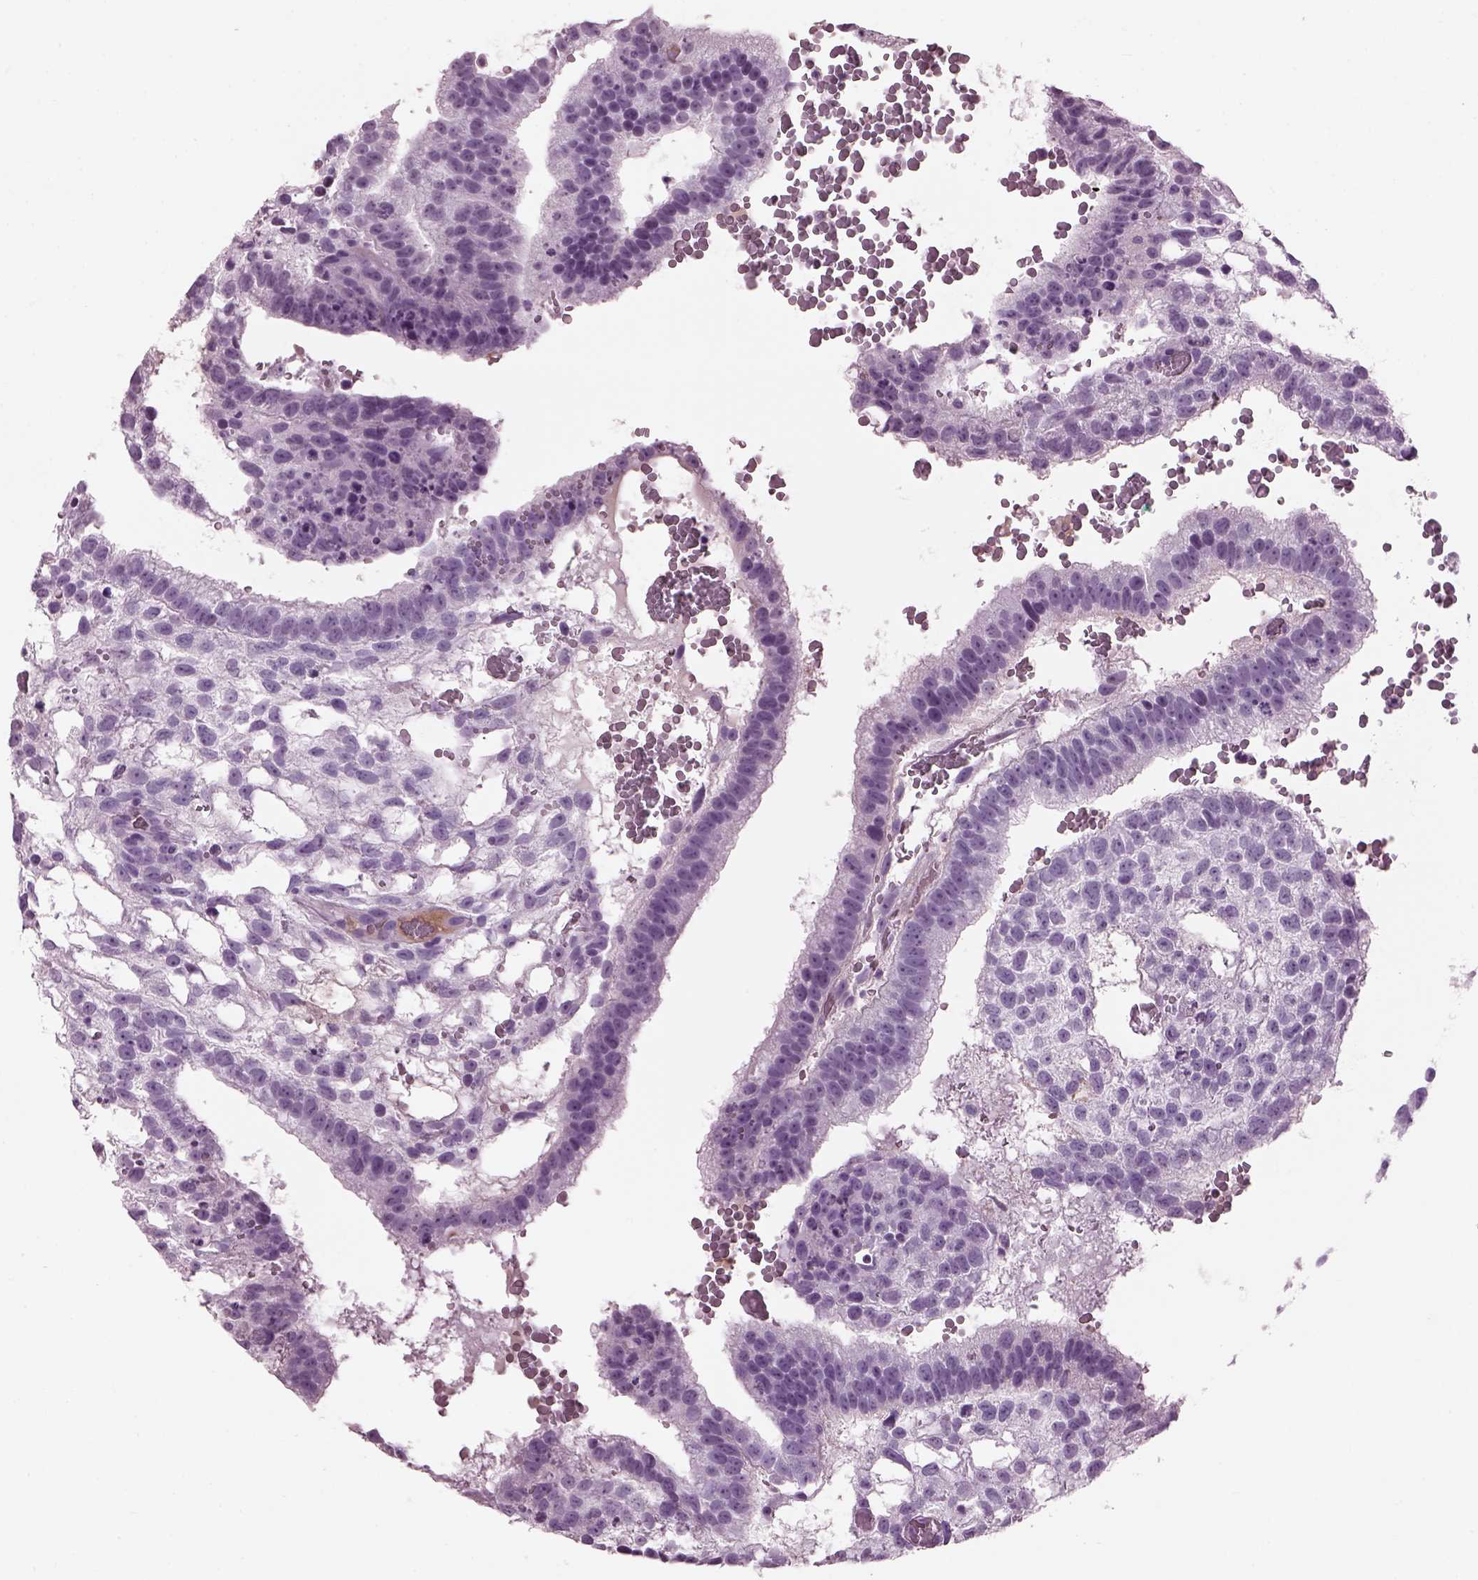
{"staining": {"intensity": "negative", "quantity": "none", "location": "none"}, "tissue": "testis cancer", "cell_type": "Tumor cells", "image_type": "cancer", "snomed": [{"axis": "morphology", "description": "Normal tissue, NOS"}, {"axis": "morphology", "description": "Carcinoma, Embryonal, NOS"}, {"axis": "topography", "description": "Testis"}, {"axis": "topography", "description": "Epididymis"}], "caption": "DAB (3,3'-diaminobenzidine) immunohistochemical staining of testis cancer shows no significant staining in tumor cells.", "gene": "KRTAP3-2", "patient": {"sex": "male", "age": 32}}